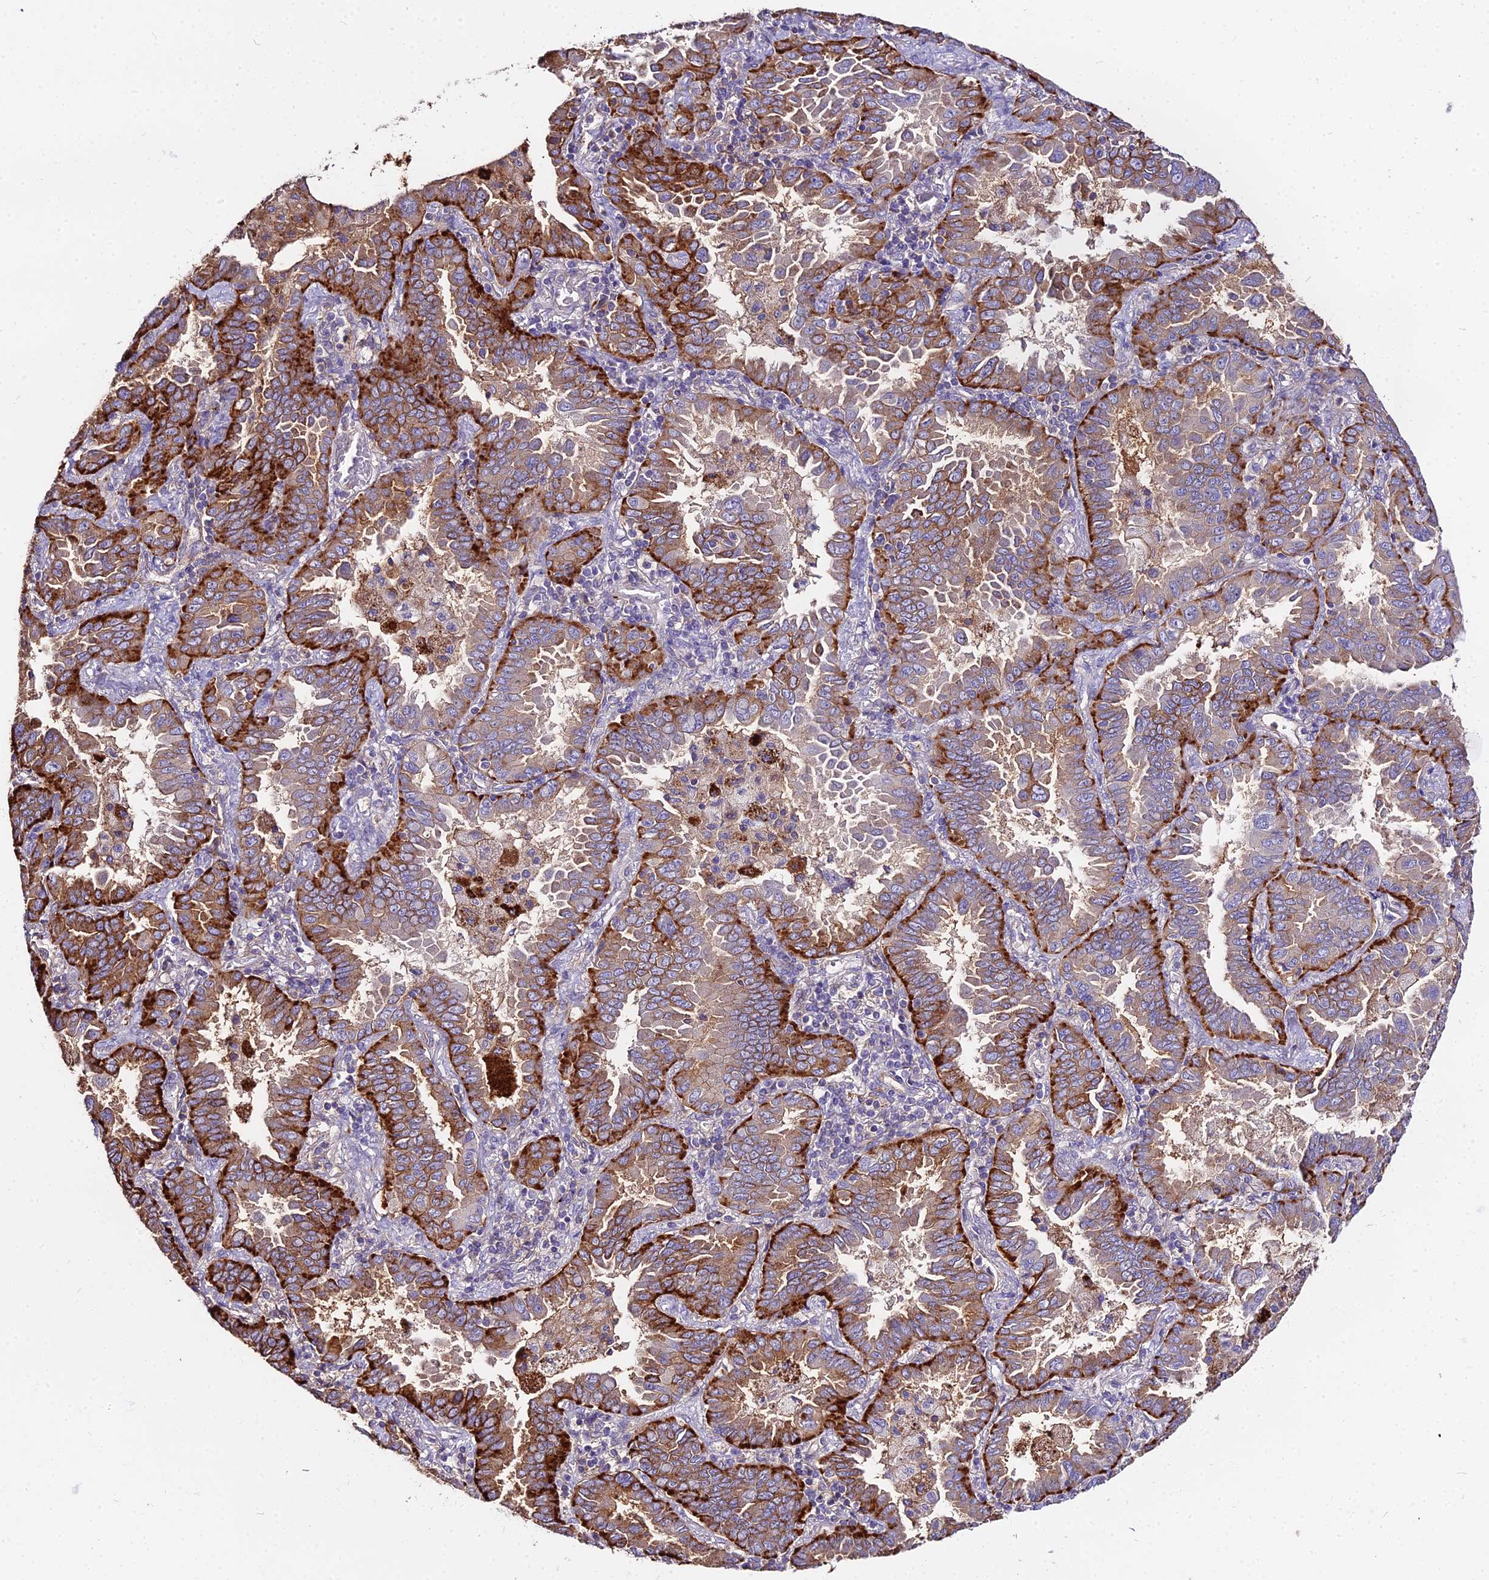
{"staining": {"intensity": "strong", "quantity": "25%-75%", "location": "cytoplasmic/membranous"}, "tissue": "lung cancer", "cell_type": "Tumor cells", "image_type": "cancer", "snomed": [{"axis": "morphology", "description": "Adenocarcinoma, NOS"}, {"axis": "topography", "description": "Lung"}], "caption": "Immunohistochemical staining of lung cancer shows high levels of strong cytoplasmic/membranous expression in about 25%-75% of tumor cells. (DAB IHC, brown staining for protein, blue staining for nuclei).", "gene": "GLYAT", "patient": {"sex": "male", "age": 64}}